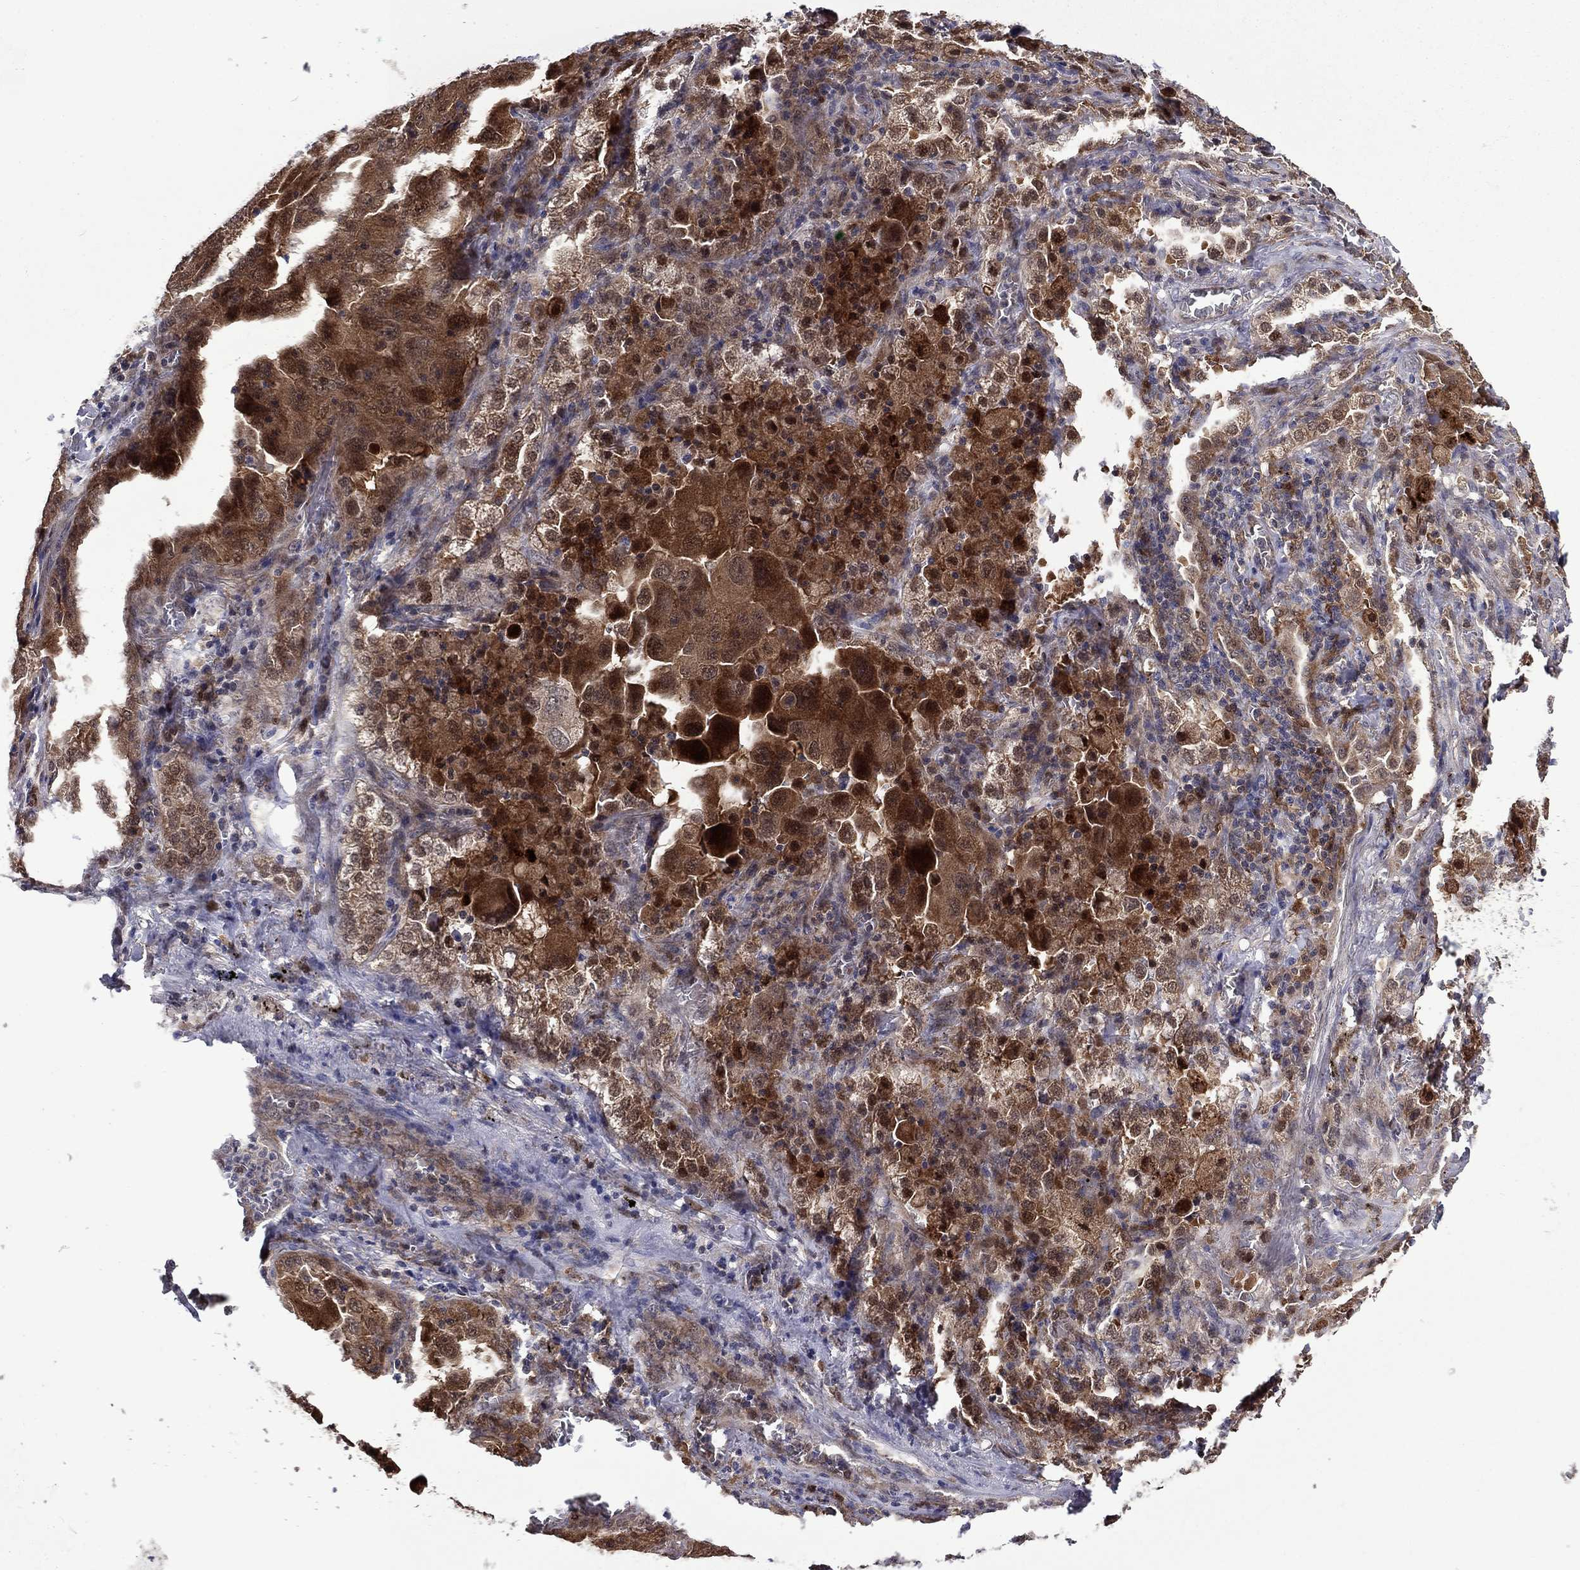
{"staining": {"intensity": "moderate", "quantity": ">75%", "location": "cytoplasmic/membranous"}, "tissue": "lung cancer", "cell_type": "Tumor cells", "image_type": "cancer", "snomed": [{"axis": "morphology", "description": "Adenocarcinoma, NOS"}, {"axis": "topography", "description": "Lung"}], "caption": "A photomicrograph of lung cancer (adenocarcinoma) stained for a protein exhibits moderate cytoplasmic/membranous brown staining in tumor cells. (Brightfield microscopy of DAB IHC at high magnification).", "gene": "TPMT", "patient": {"sex": "female", "age": 61}}